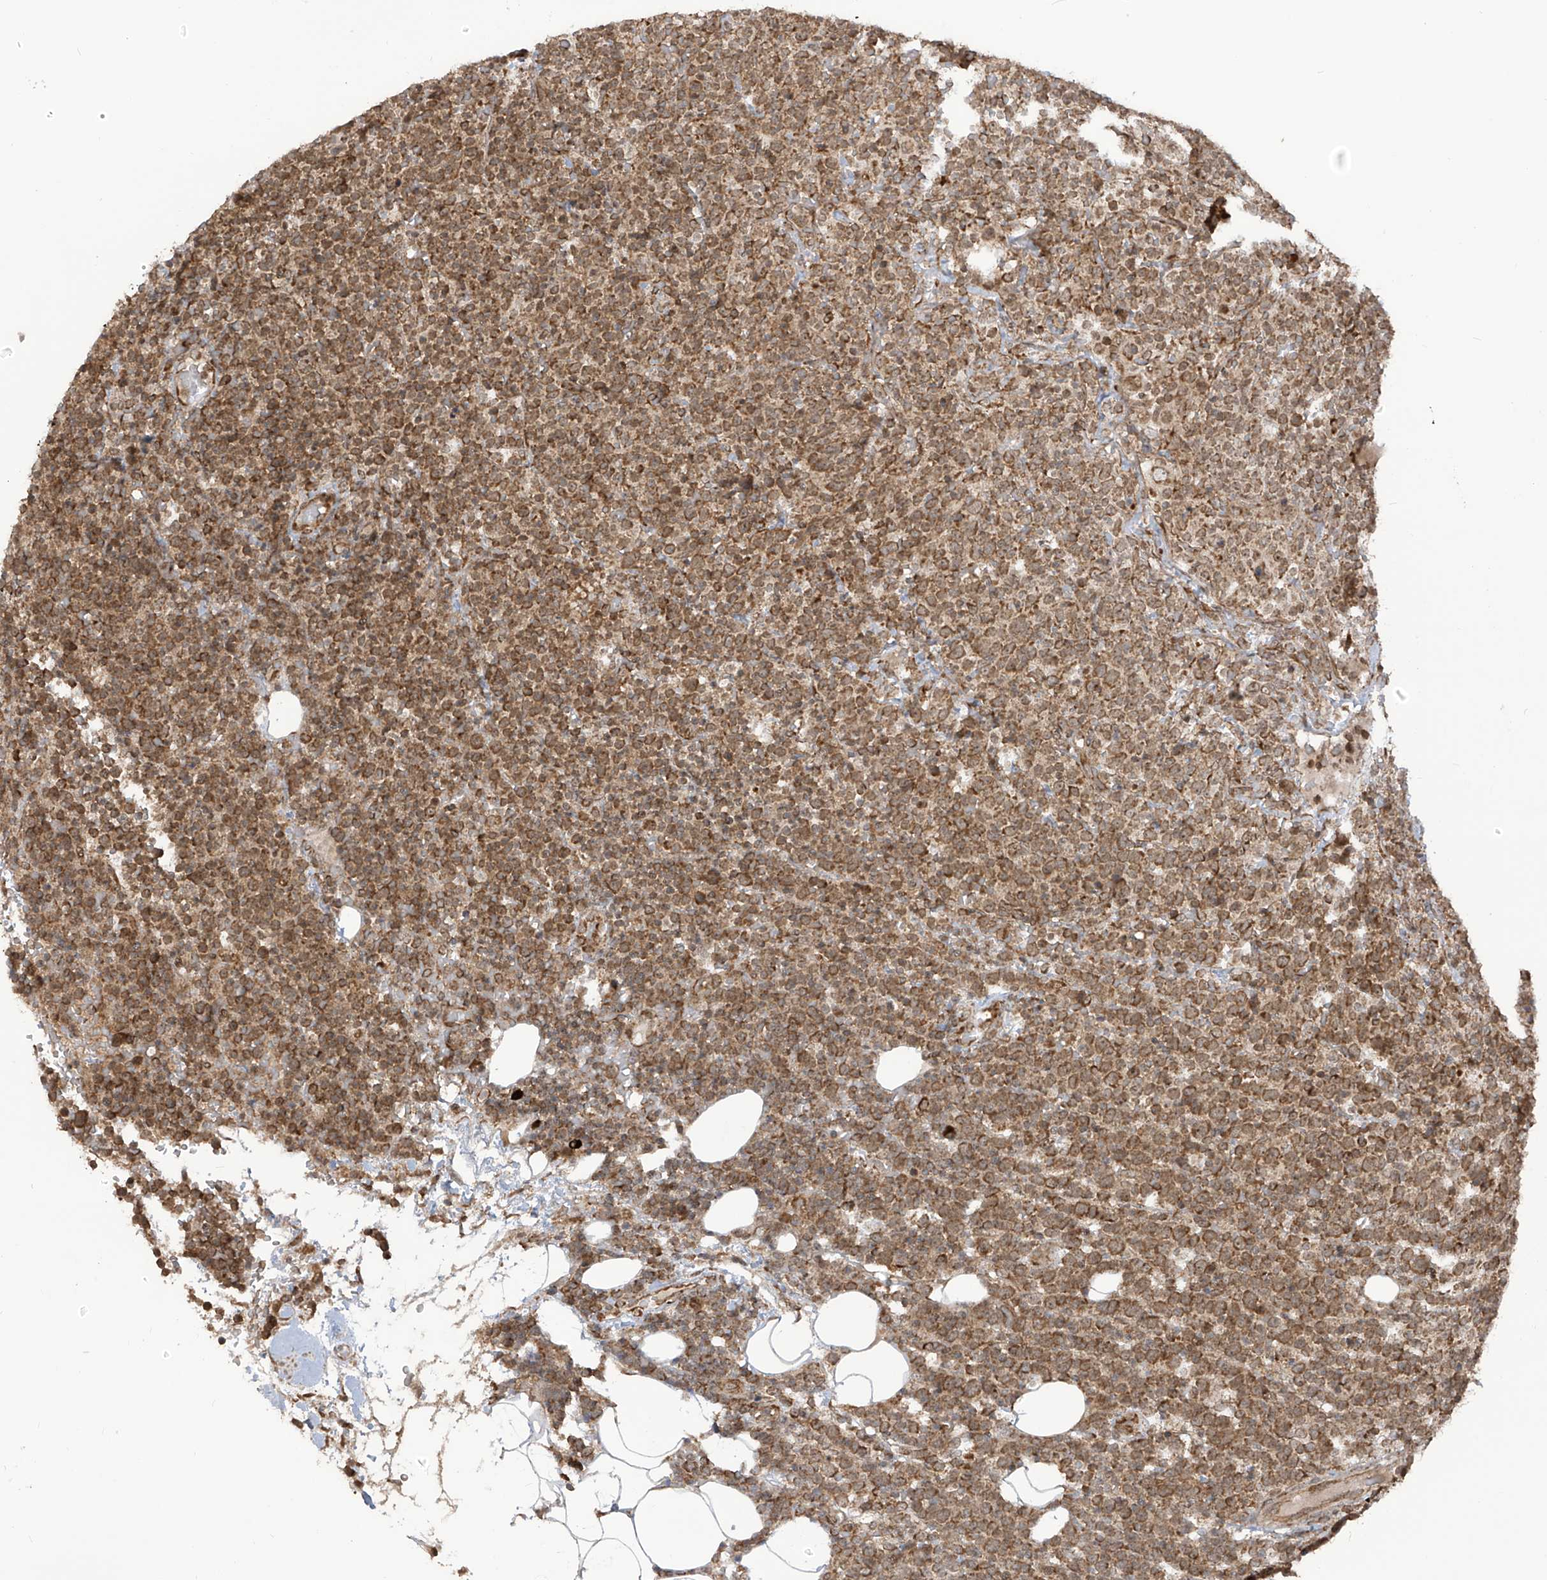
{"staining": {"intensity": "moderate", "quantity": ">75%", "location": "cytoplasmic/membranous"}, "tissue": "lymphoma", "cell_type": "Tumor cells", "image_type": "cancer", "snomed": [{"axis": "morphology", "description": "Malignant lymphoma, non-Hodgkin's type, High grade"}, {"axis": "topography", "description": "Lymph node"}], "caption": "High-grade malignant lymphoma, non-Hodgkin's type stained for a protein exhibits moderate cytoplasmic/membranous positivity in tumor cells.", "gene": "TRIM67", "patient": {"sex": "male", "age": 61}}